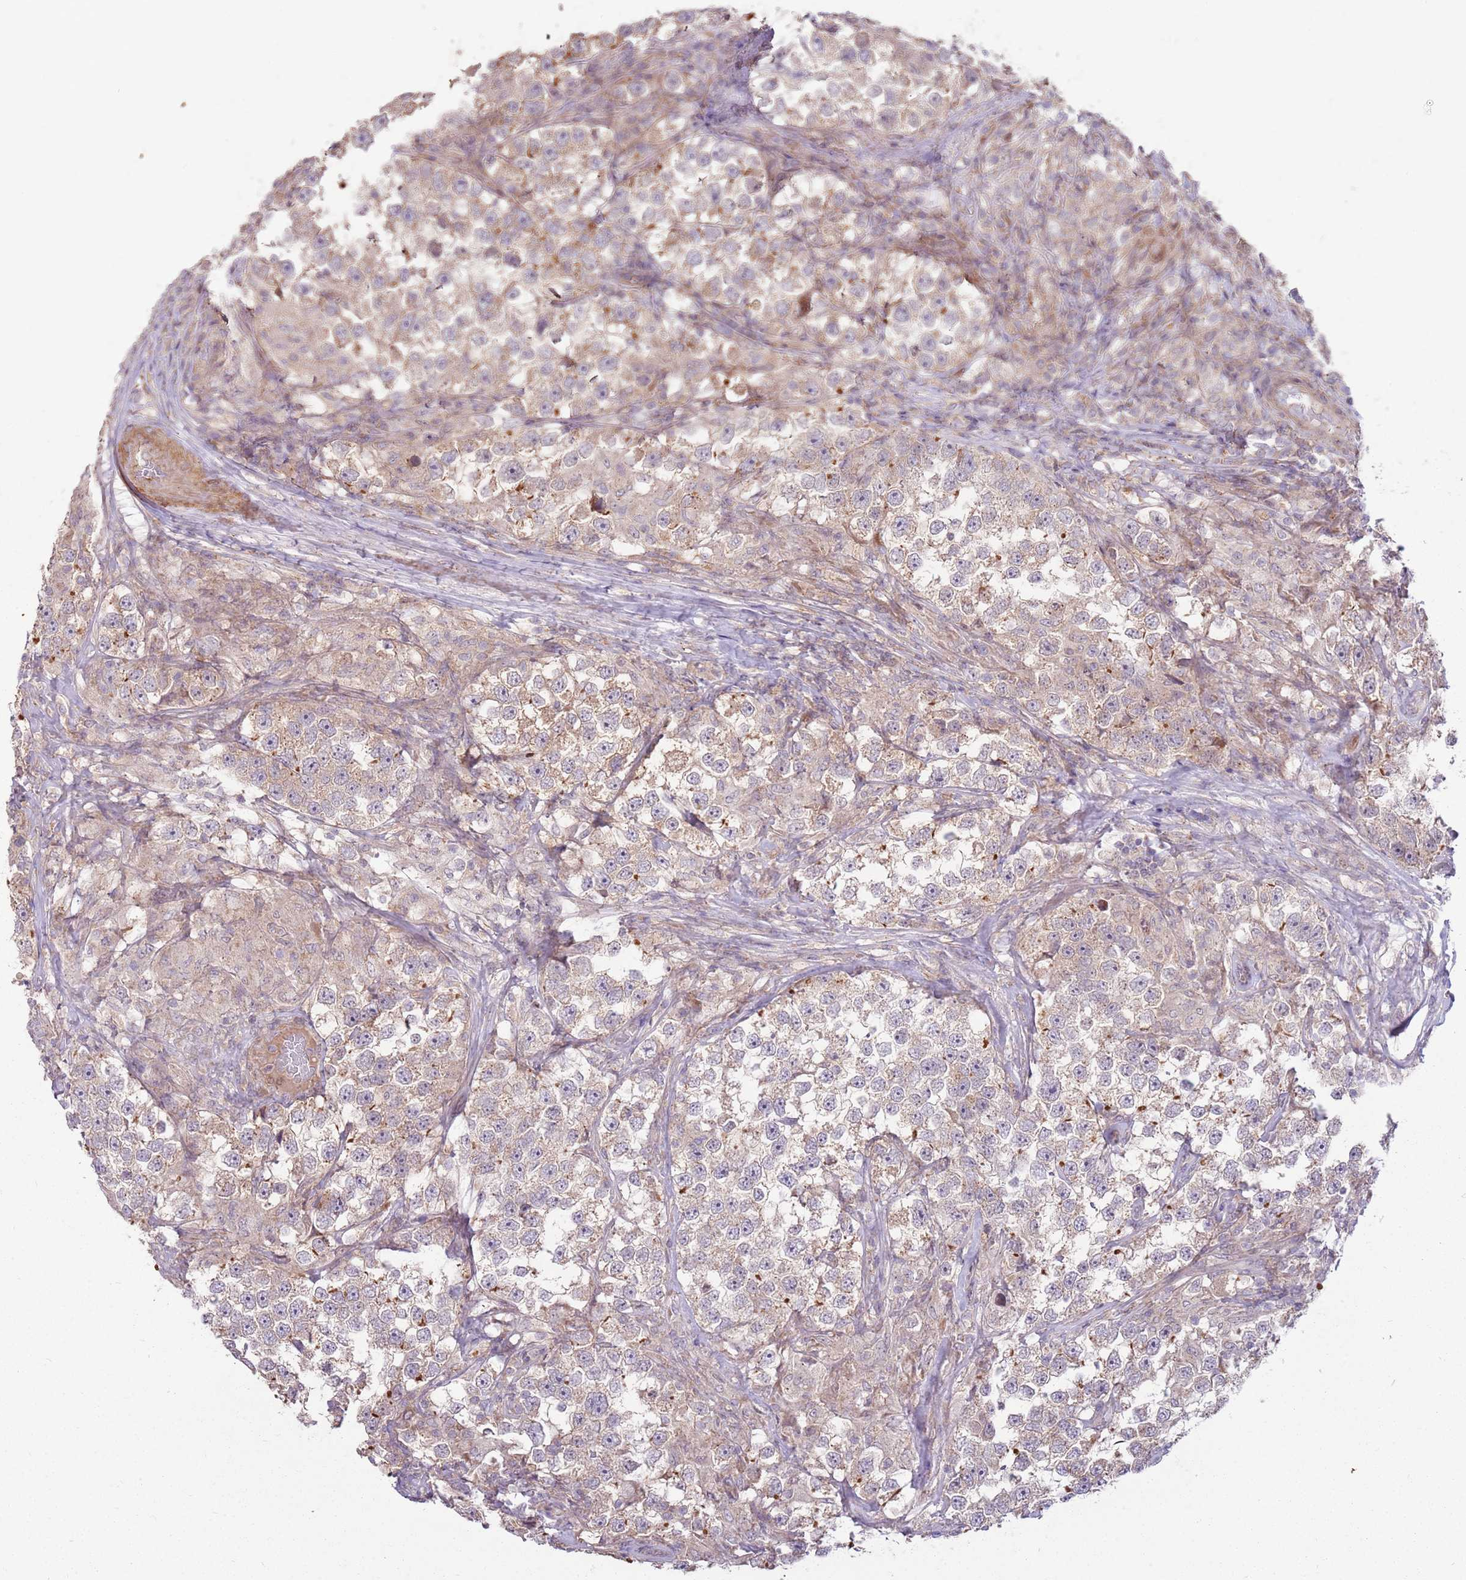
{"staining": {"intensity": "weak", "quantity": "25%-75%", "location": "cytoplasmic/membranous"}, "tissue": "testis cancer", "cell_type": "Tumor cells", "image_type": "cancer", "snomed": [{"axis": "morphology", "description": "Seminoma, NOS"}, {"axis": "topography", "description": "Testis"}], "caption": "Immunohistochemical staining of human seminoma (testis) exhibits weak cytoplasmic/membranous protein expression in about 25%-75% of tumor cells. (DAB (3,3'-diaminobenzidine) = brown stain, brightfield microscopy at high magnification).", "gene": "SPATA31D1", "patient": {"sex": "male", "age": 46}}